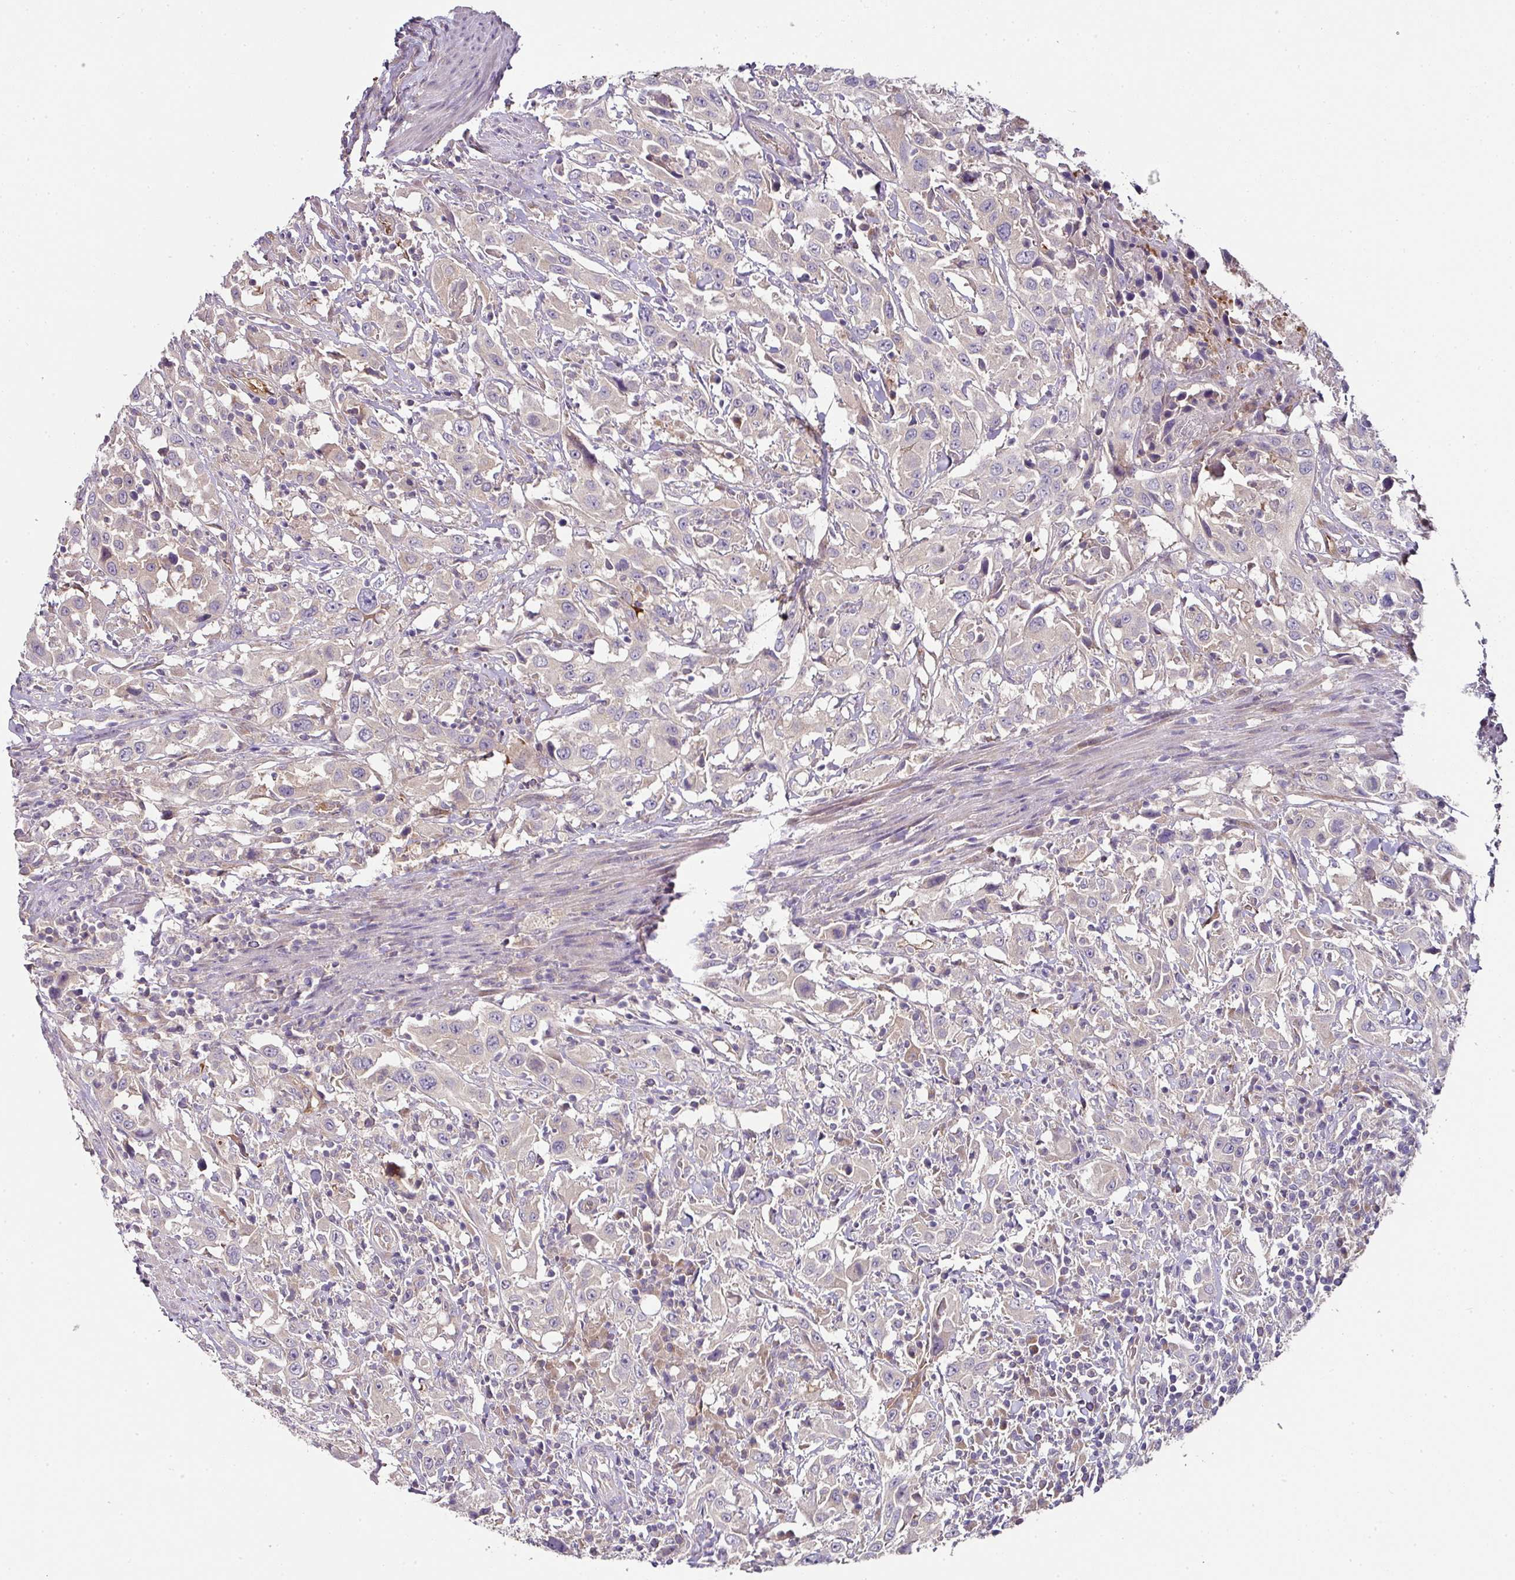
{"staining": {"intensity": "weak", "quantity": "25%-75%", "location": "cytoplasmic/membranous"}, "tissue": "urothelial cancer", "cell_type": "Tumor cells", "image_type": "cancer", "snomed": [{"axis": "morphology", "description": "Urothelial carcinoma, High grade"}, {"axis": "topography", "description": "Urinary bladder"}], "caption": "A low amount of weak cytoplasmic/membranous staining is present in approximately 25%-75% of tumor cells in urothelial cancer tissue. The protein is stained brown, and the nuclei are stained in blue (DAB (3,3'-diaminobenzidine) IHC with brightfield microscopy, high magnification).", "gene": "SKIC2", "patient": {"sex": "male", "age": 61}}